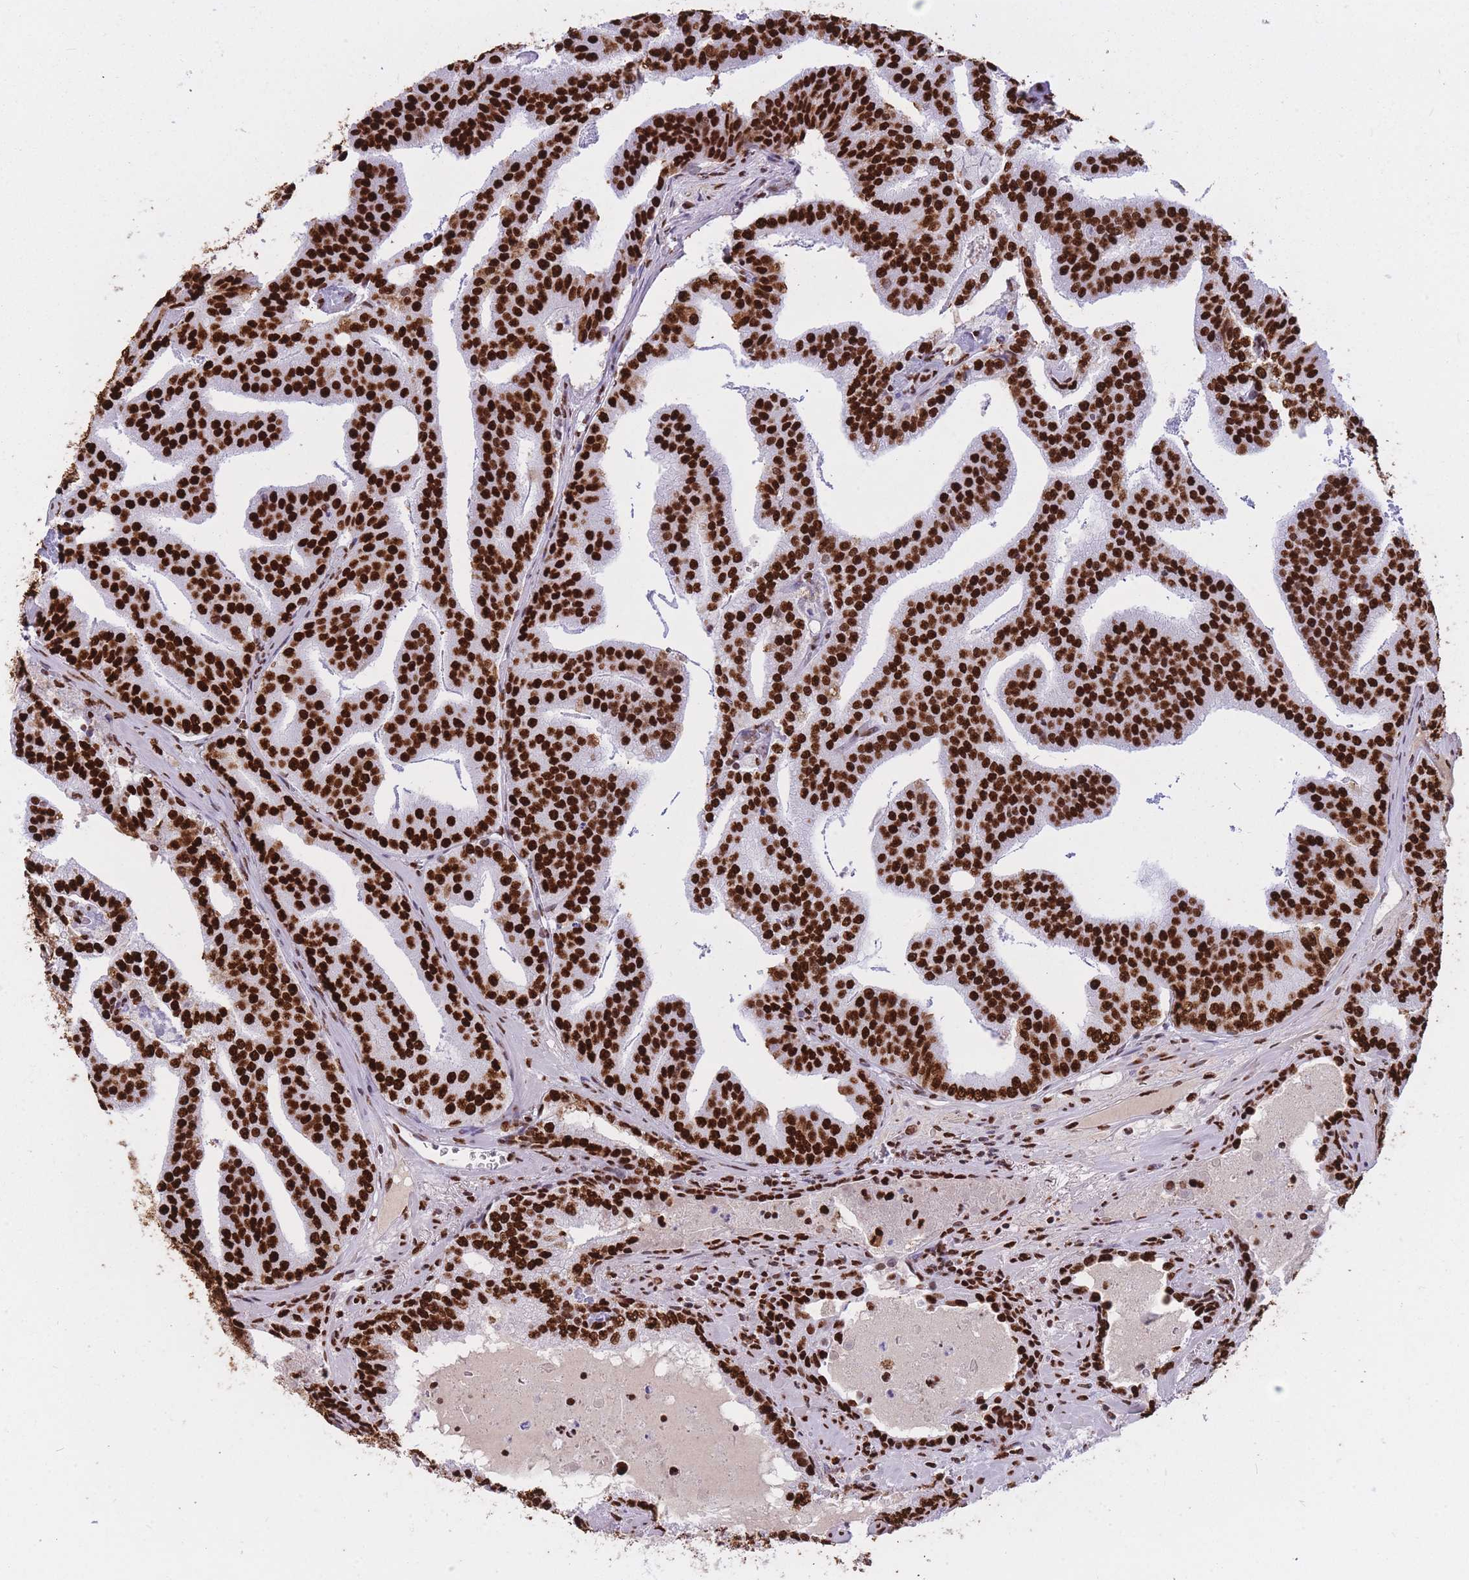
{"staining": {"intensity": "strong", "quantity": ">75%", "location": "nuclear"}, "tissue": "prostate cancer", "cell_type": "Tumor cells", "image_type": "cancer", "snomed": [{"axis": "morphology", "description": "Adenocarcinoma, High grade"}, {"axis": "topography", "description": "Prostate"}], "caption": "Approximately >75% of tumor cells in prostate cancer exhibit strong nuclear protein expression as visualized by brown immunohistochemical staining.", "gene": "HNRNPUL1", "patient": {"sex": "male", "age": 68}}